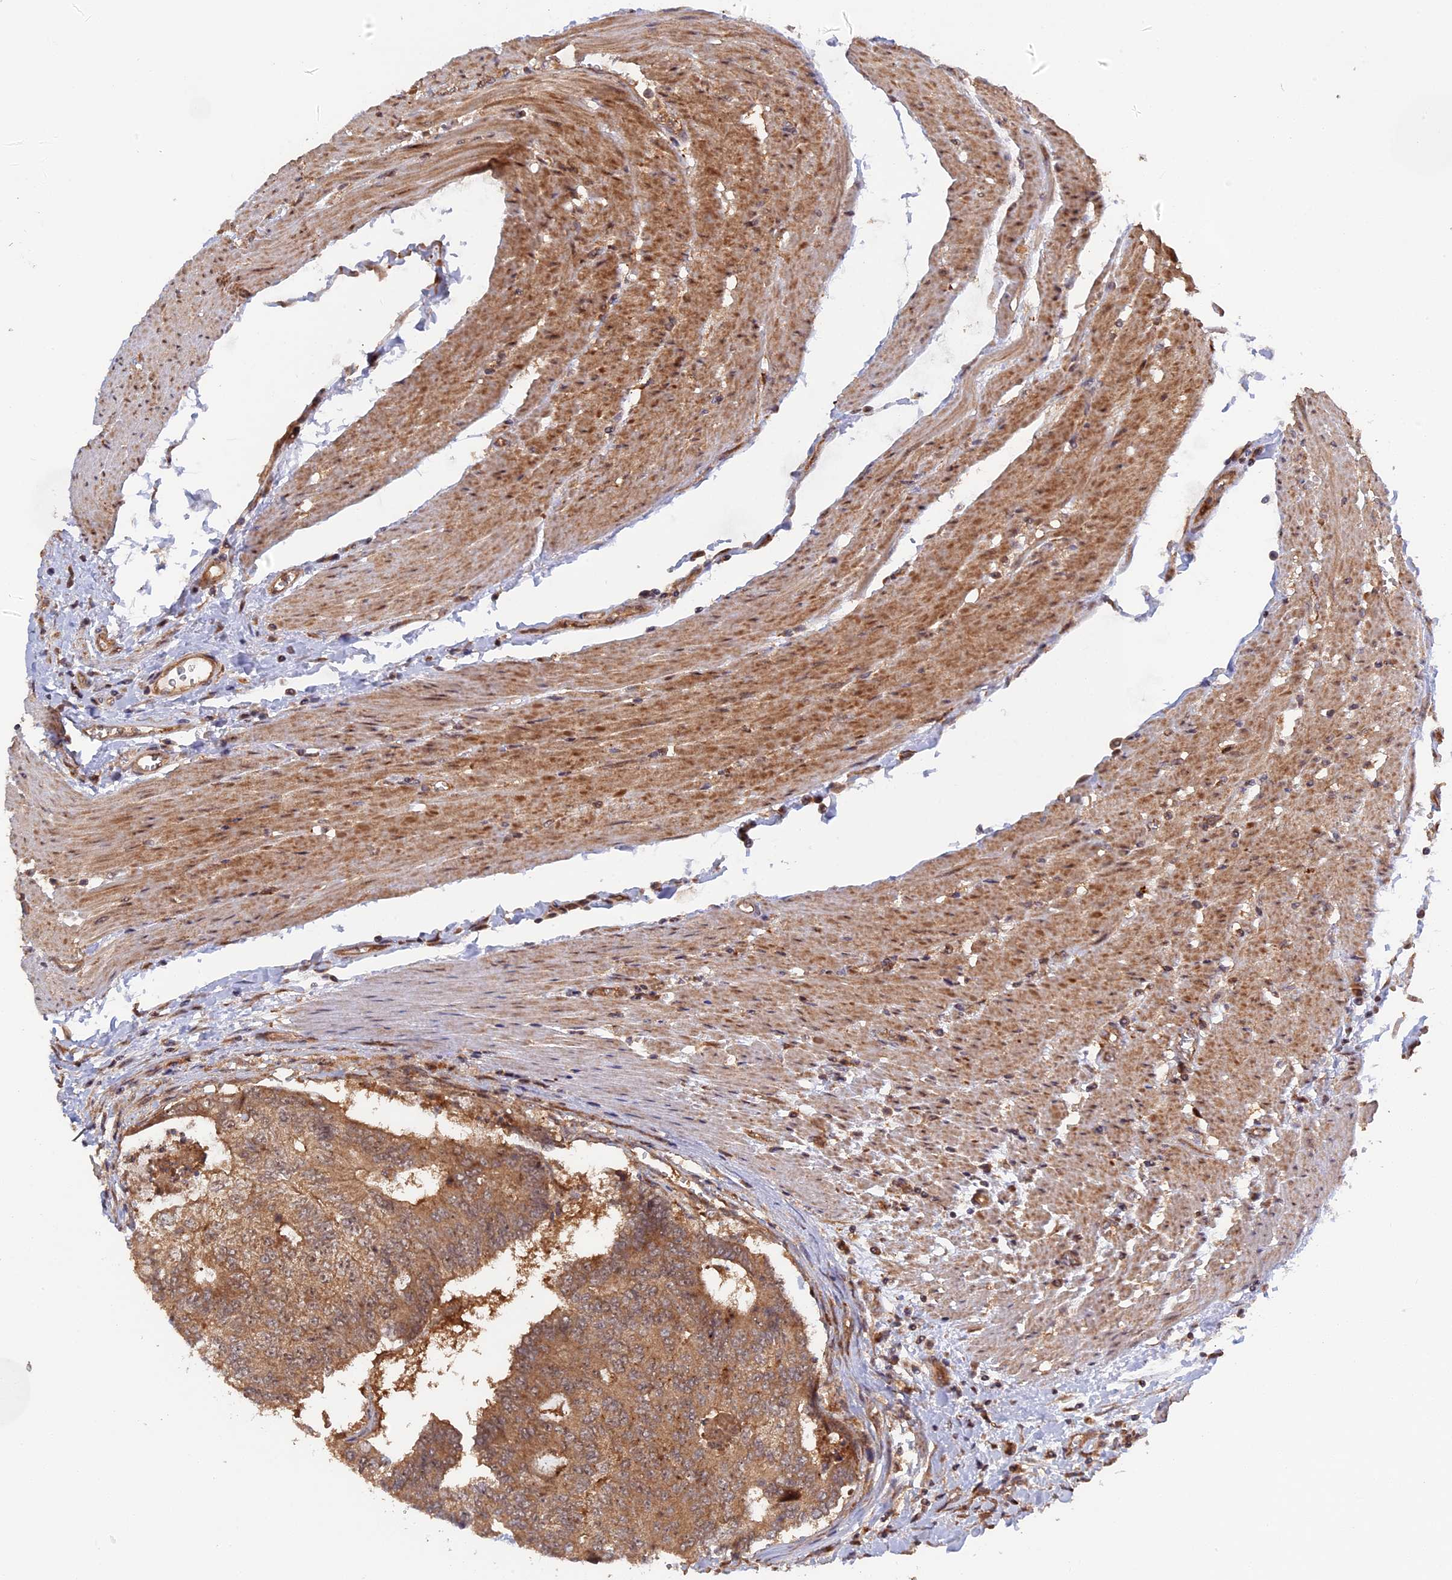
{"staining": {"intensity": "moderate", "quantity": ">75%", "location": "cytoplasmic/membranous"}, "tissue": "colorectal cancer", "cell_type": "Tumor cells", "image_type": "cancer", "snomed": [{"axis": "morphology", "description": "Adenocarcinoma, NOS"}, {"axis": "topography", "description": "Colon"}], "caption": "High-power microscopy captured an IHC image of colorectal cancer (adenocarcinoma), revealing moderate cytoplasmic/membranous staining in about >75% of tumor cells. (DAB IHC, brown staining for protein, blue staining for nuclei).", "gene": "FERMT1", "patient": {"sex": "female", "age": 67}}